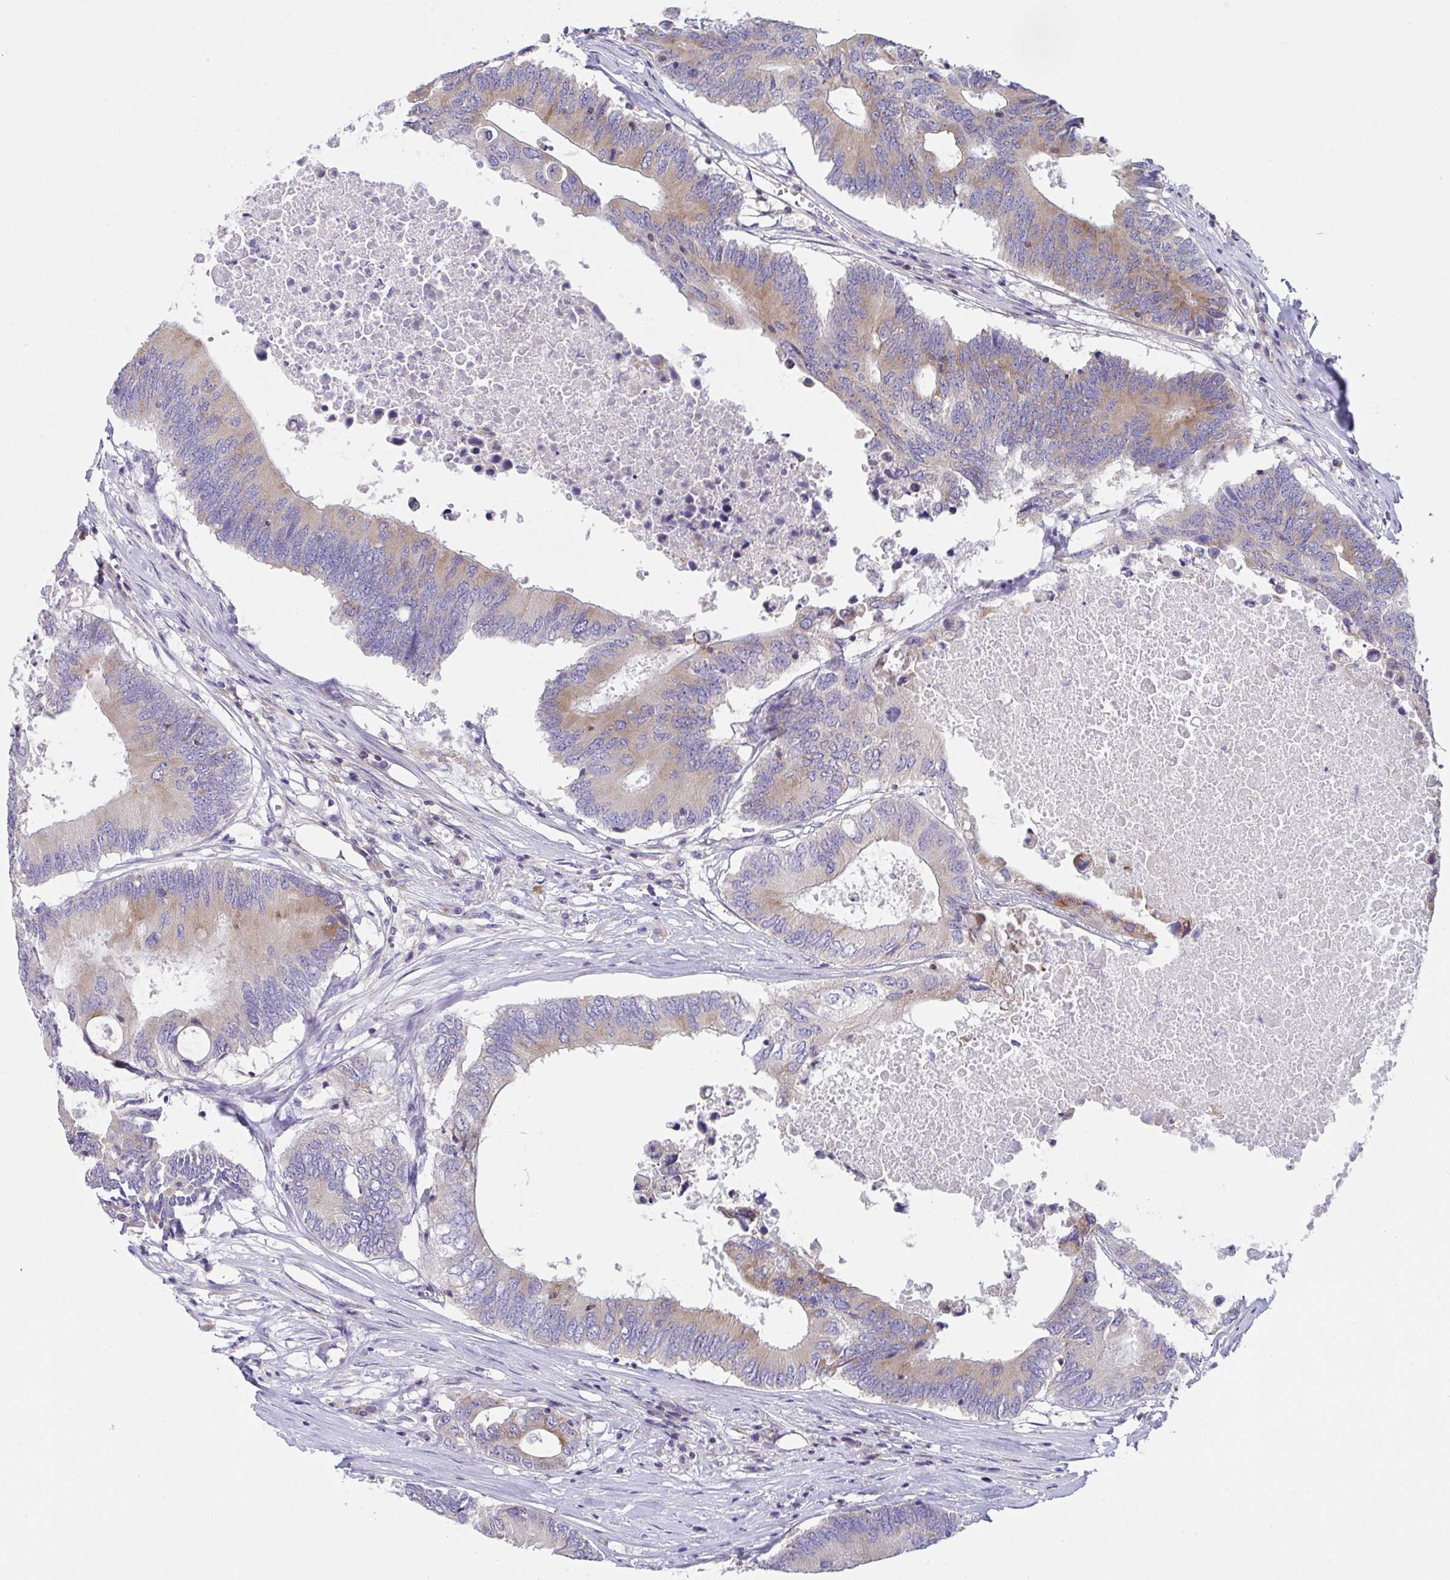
{"staining": {"intensity": "weak", "quantity": "25%-75%", "location": "cytoplasmic/membranous"}, "tissue": "colorectal cancer", "cell_type": "Tumor cells", "image_type": "cancer", "snomed": [{"axis": "morphology", "description": "Adenocarcinoma, NOS"}, {"axis": "topography", "description": "Colon"}], "caption": "Weak cytoplasmic/membranous protein positivity is seen in approximately 25%-75% of tumor cells in adenocarcinoma (colorectal).", "gene": "MIA3", "patient": {"sex": "male", "age": 71}}